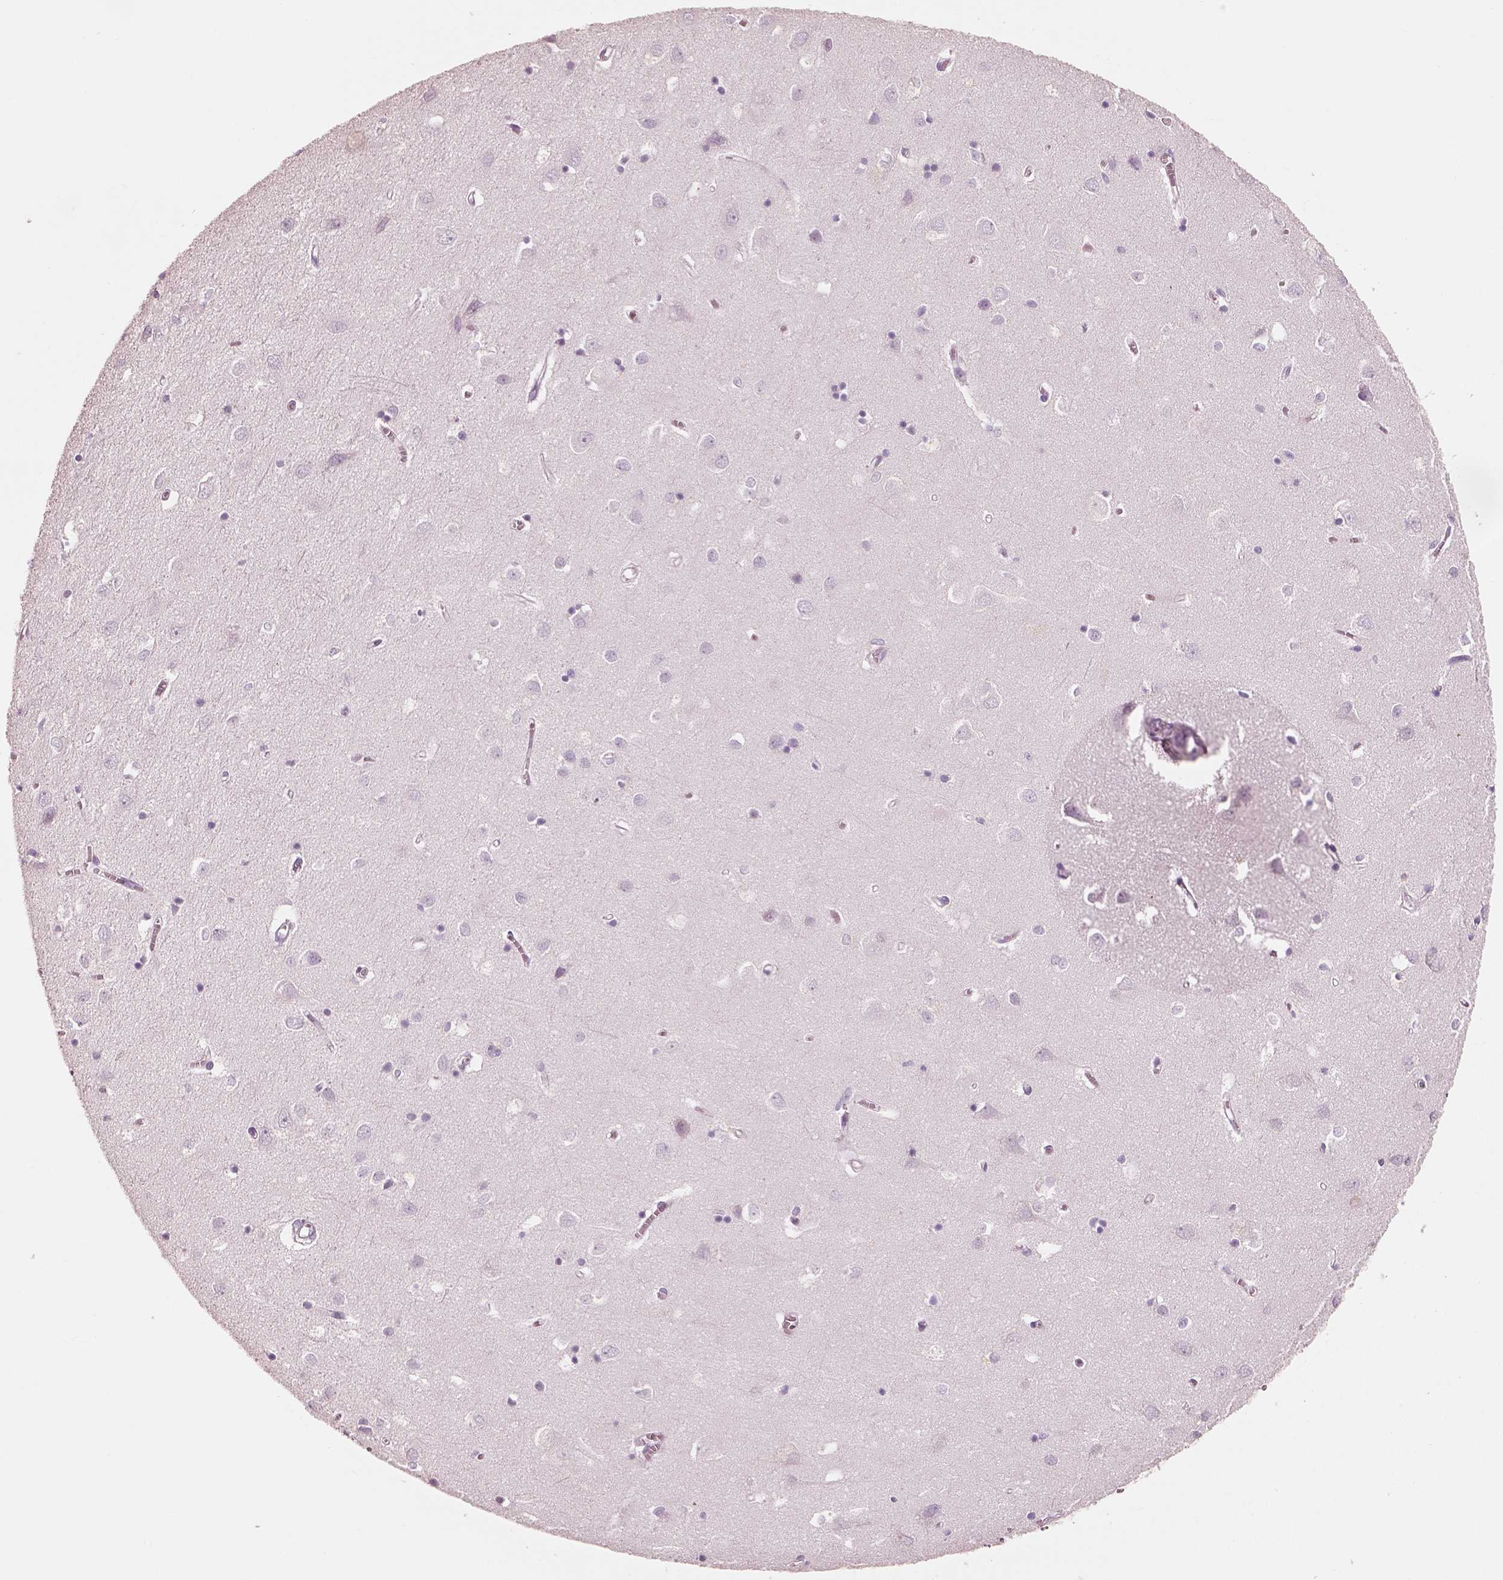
{"staining": {"intensity": "negative", "quantity": "none", "location": "none"}, "tissue": "cerebral cortex", "cell_type": "Endothelial cells", "image_type": "normal", "snomed": [{"axis": "morphology", "description": "Normal tissue, NOS"}, {"axis": "topography", "description": "Cerebral cortex"}], "caption": "This is an IHC micrograph of benign human cerebral cortex. There is no positivity in endothelial cells.", "gene": "PNOC", "patient": {"sex": "male", "age": 70}}